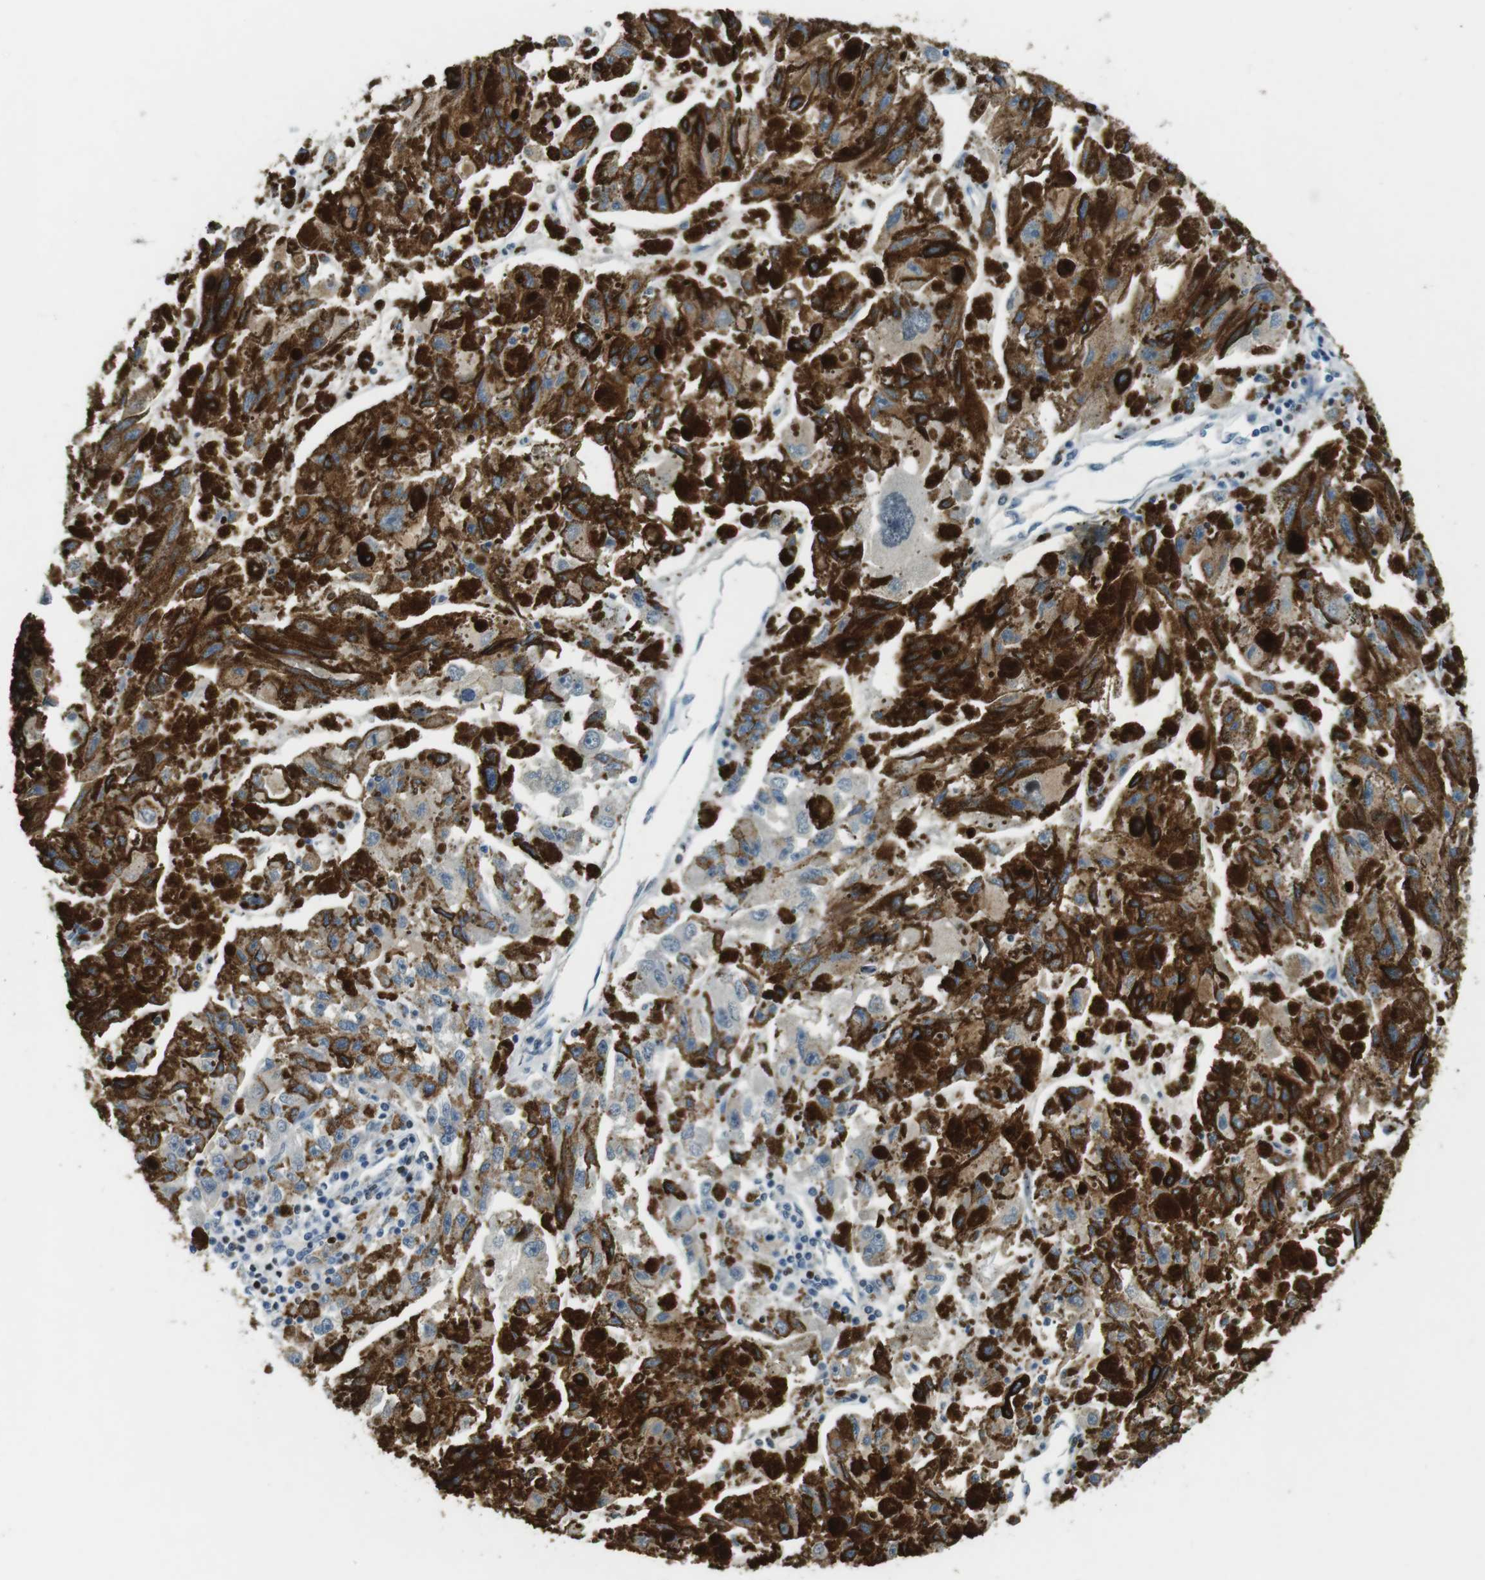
{"staining": {"intensity": "negative", "quantity": "none", "location": "none"}, "tissue": "melanoma", "cell_type": "Tumor cells", "image_type": "cancer", "snomed": [{"axis": "morphology", "description": "Malignant melanoma, NOS"}, {"axis": "topography", "description": "Skin"}], "caption": "Immunohistochemistry (IHC) image of human malignant melanoma stained for a protein (brown), which demonstrates no expression in tumor cells.", "gene": "GZMM", "patient": {"sex": "male", "age": 59}}